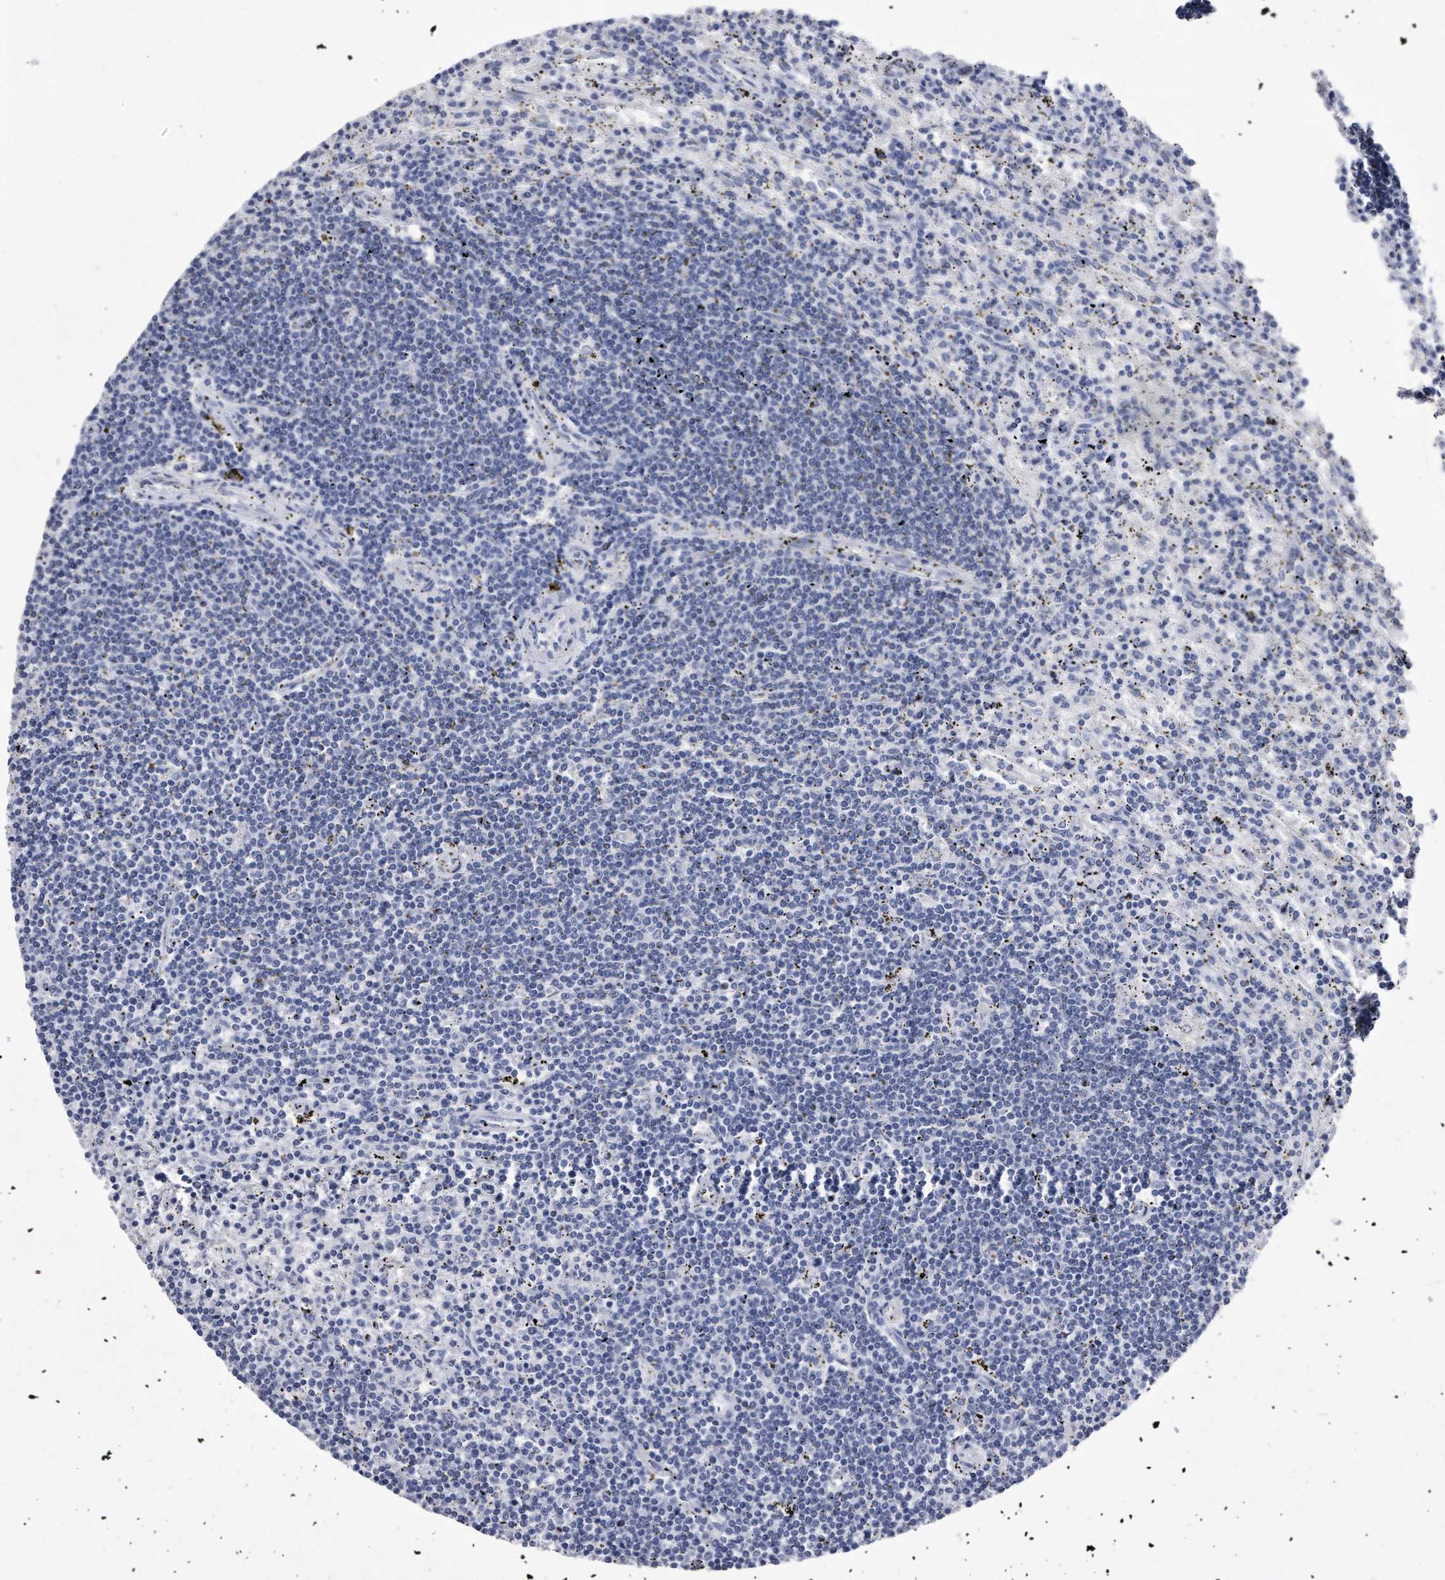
{"staining": {"intensity": "negative", "quantity": "none", "location": "none"}, "tissue": "lymphoma", "cell_type": "Tumor cells", "image_type": "cancer", "snomed": [{"axis": "morphology", "description": "Malignant lymphoma, non-Hodgkin's type, Low grade"}, {"axis": "topography", "description": "Spleen"}], "caption": "Tumor cells show no significant protein positivity in malignant lymphoma, non-Hodgkin's type (low-grade).", "gene": "KCTD8", "patient": {"sex": "male", "age": 76}}